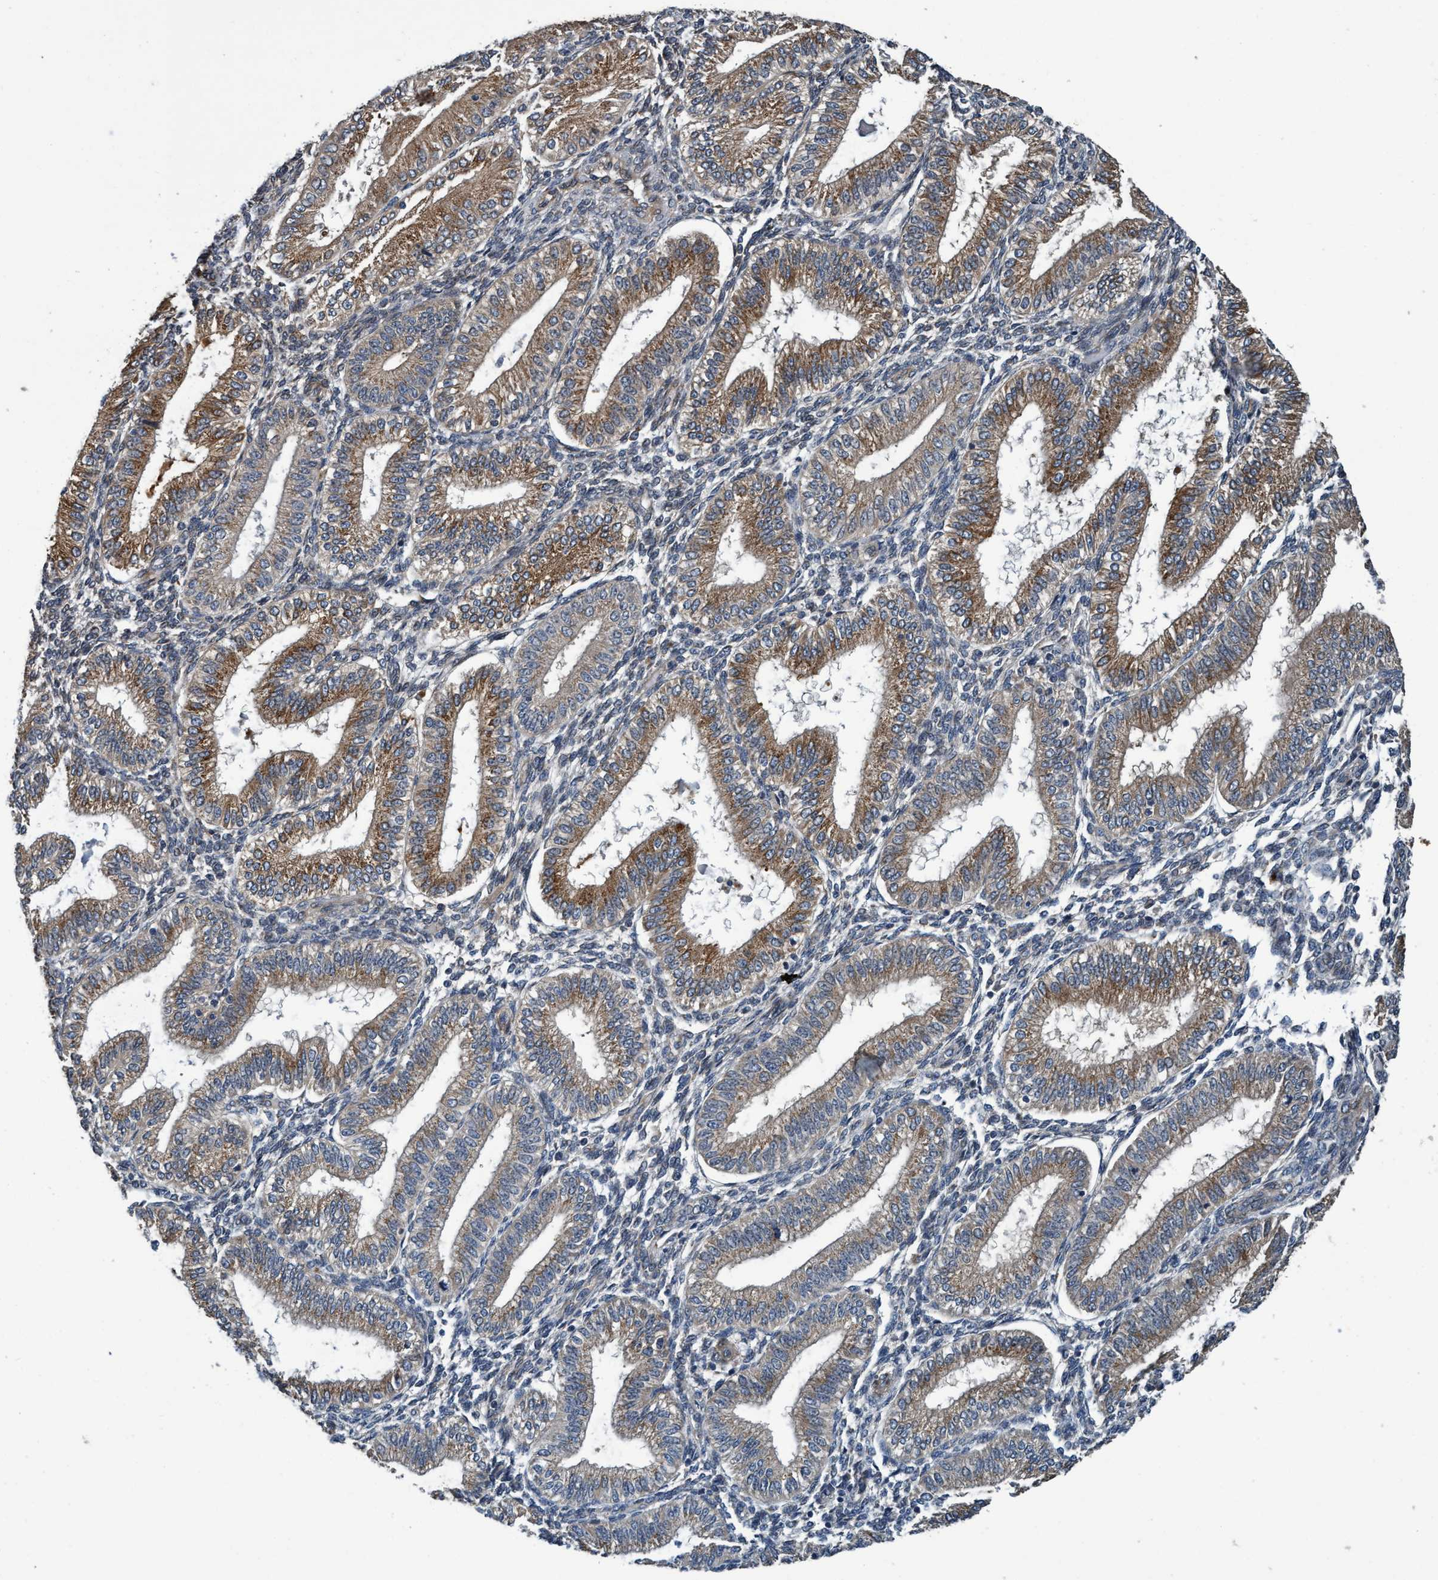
{"staining": {"intensity": "weak", "quantity": "<25%", "location": "cytoplasmic/membranous"}, "tissue": "endometrium", "cell_type": "Cells in endometrial stroma", "image_type": "normal", "snomed": [{"axis": "morphology", "description": "Normal tissue, NOS"}, {"axis": "topography", "description": "Endometrium"}], "caption": "DAB (3,3'-diaminobenzidine) immunohistochemical staining of normal human endometrium exhibits no significant expression in cells in endometrial stroma. (Brightfield microscopy of DAB immunohistochemistry (IHC) at high magnification).", "gene": "MACC1", "patient": {"sex": "female", "age": 39}}